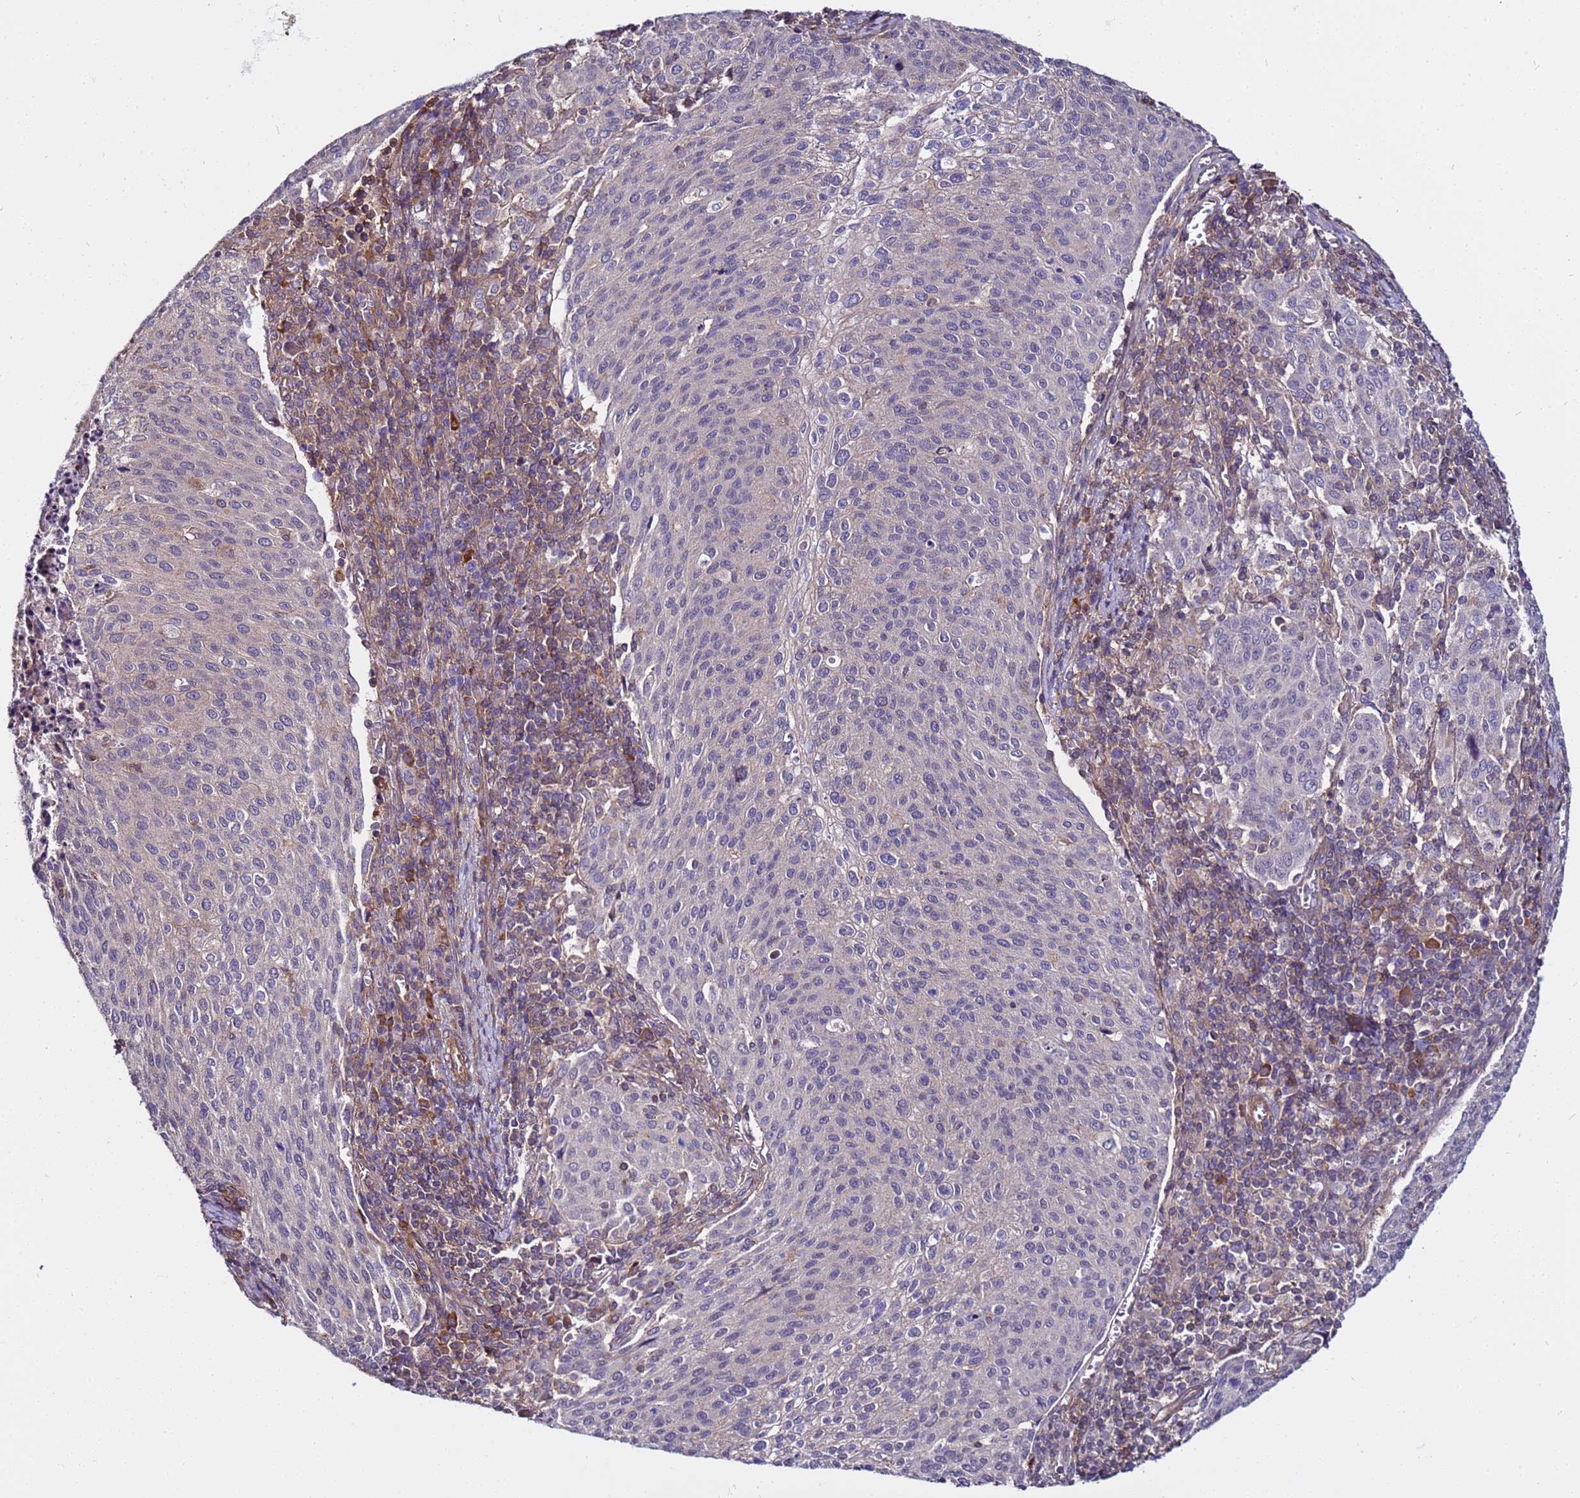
{"staining": {"intensity": "negative", "quantity": "none", "location": "none"}, "tissue": "cervical cancer", "cell_type": "Tumor cells", "image_type": "cancer", "snomed": [{"axis": "morphology", "description": "Squamous cell carcinoma, NOS"}, {"axis": "topography", "description": "Cervix"}], "caption": "A photomicrograph of human cervical squamous cell carcinoma is negative for staining in tumor cells.", "gene": "STK38", "patient": {"sex": "female", "age": 46}}